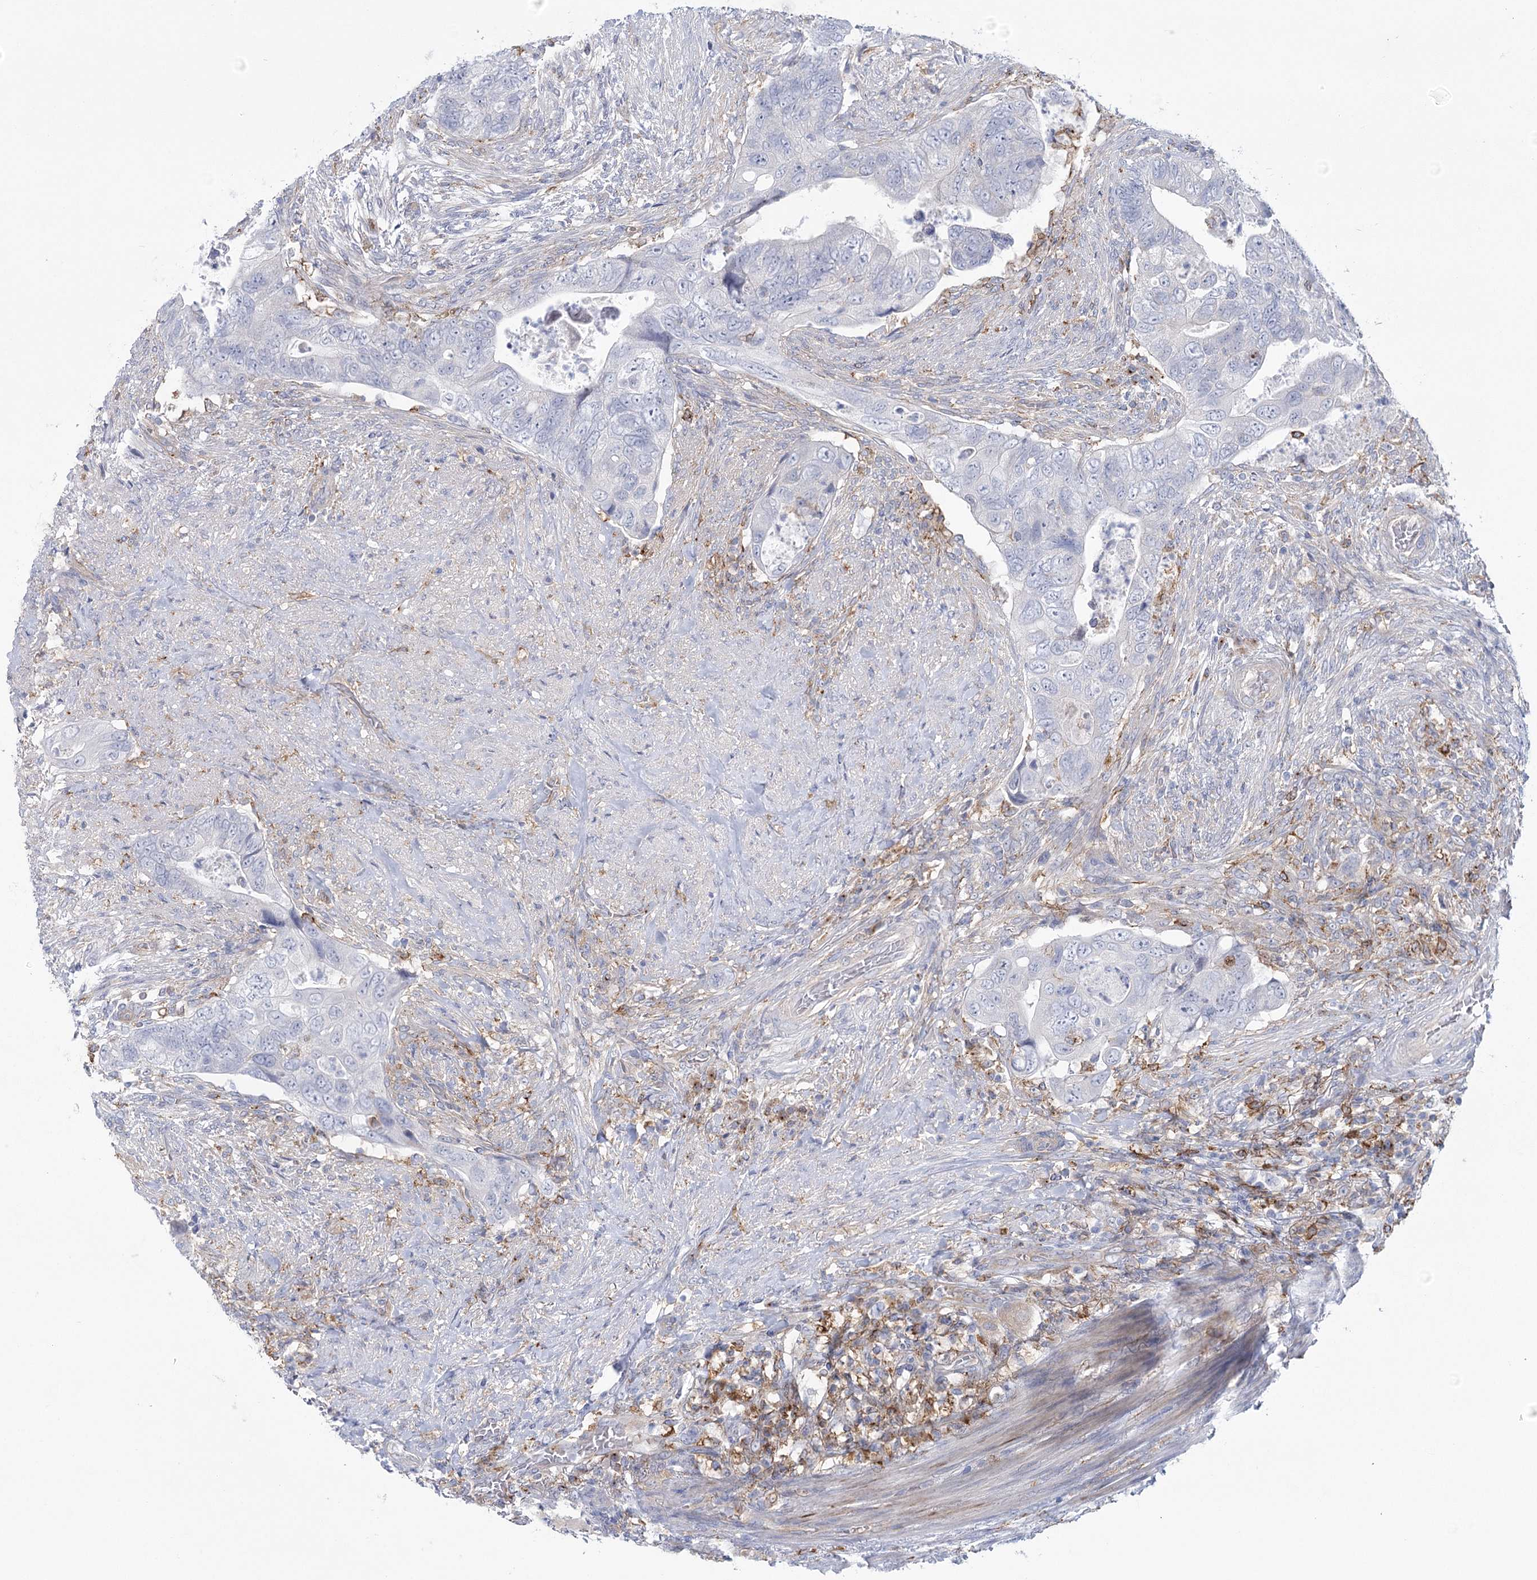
{"staining": {"intensity": "negative", "quantity": "none", "location": "none"}, "tissue": "colorectal cancer", "cell_type": "Tumor cells", "image_type": "cancer", "snomed": [{"axis": "morphology", "description": "Adenocarcinoma, NOS"}, {"axis": "topography", "description": "Rectum"}], "caption": "High power microscopy micrograph of an IHC image of colorectal adenocarcinoma, revealing no significant positivity in tumor cells. Brightfield microscopy of immunohistochemistry stained with DAB (3,3'-diaminobenzidine) (brown) and hematoxylin (blue), captured at high magnification.", "gene": "CCDC88A", "patient": {"sex": "male", "age": 63}}